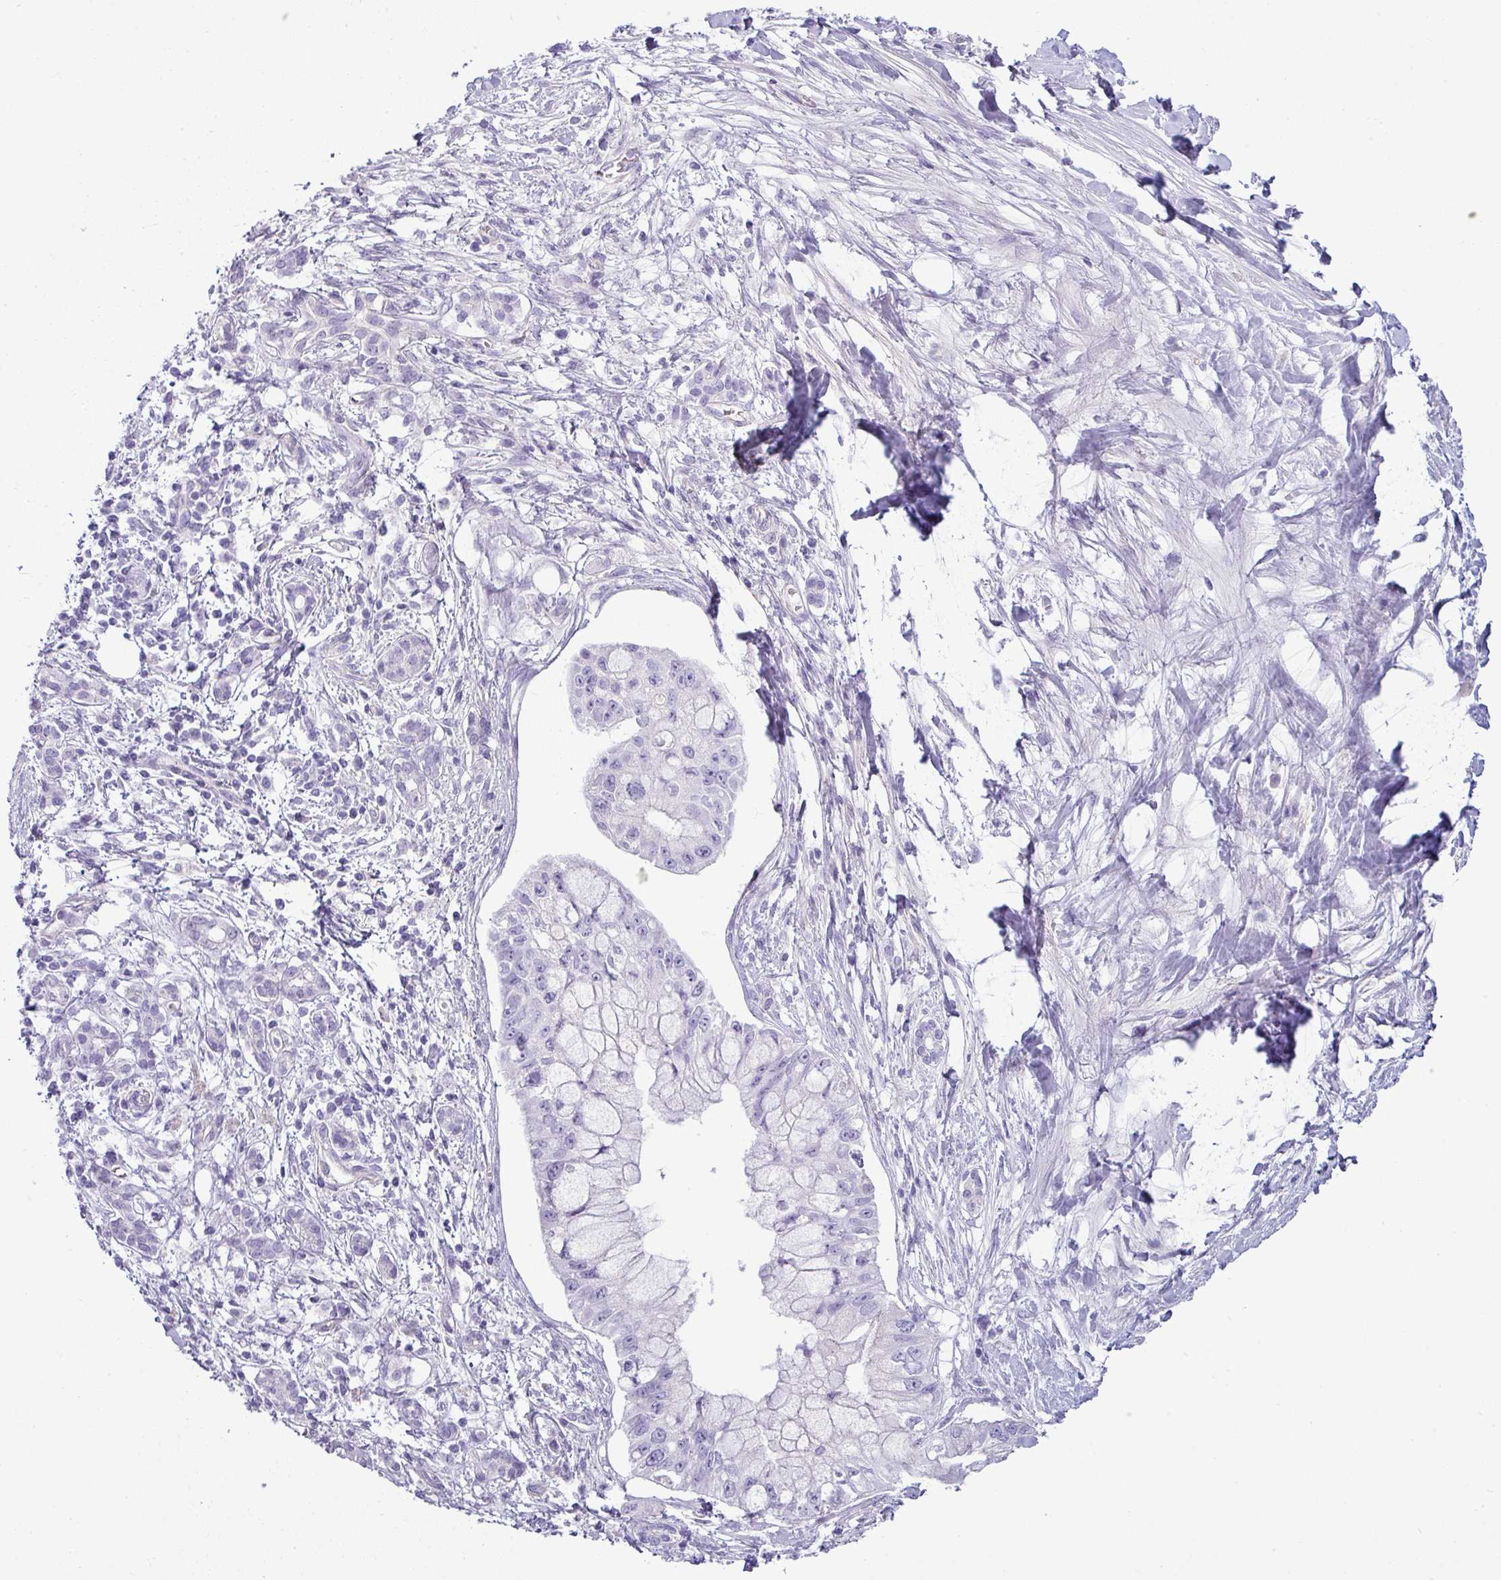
{"staining": {"intensity": "negative", "quantity": "none", "location": "none"}, "tissue": "pancreatic cancer", "cell_type": "Tumor cells", "image_type": "cancer", "snomed": [{"axis": "morphology", "description": "Adenocarcinoma, NOS"}, {"axis": "topography", "description": "Pancreas"}], "caption": "Human pancreatic cancer stained for a protein using immunohistochemistry (IHC) exhibits no expression in tumor cells.", "gene": "VCX2", "patient": {"sex": "male", "age": 48}}